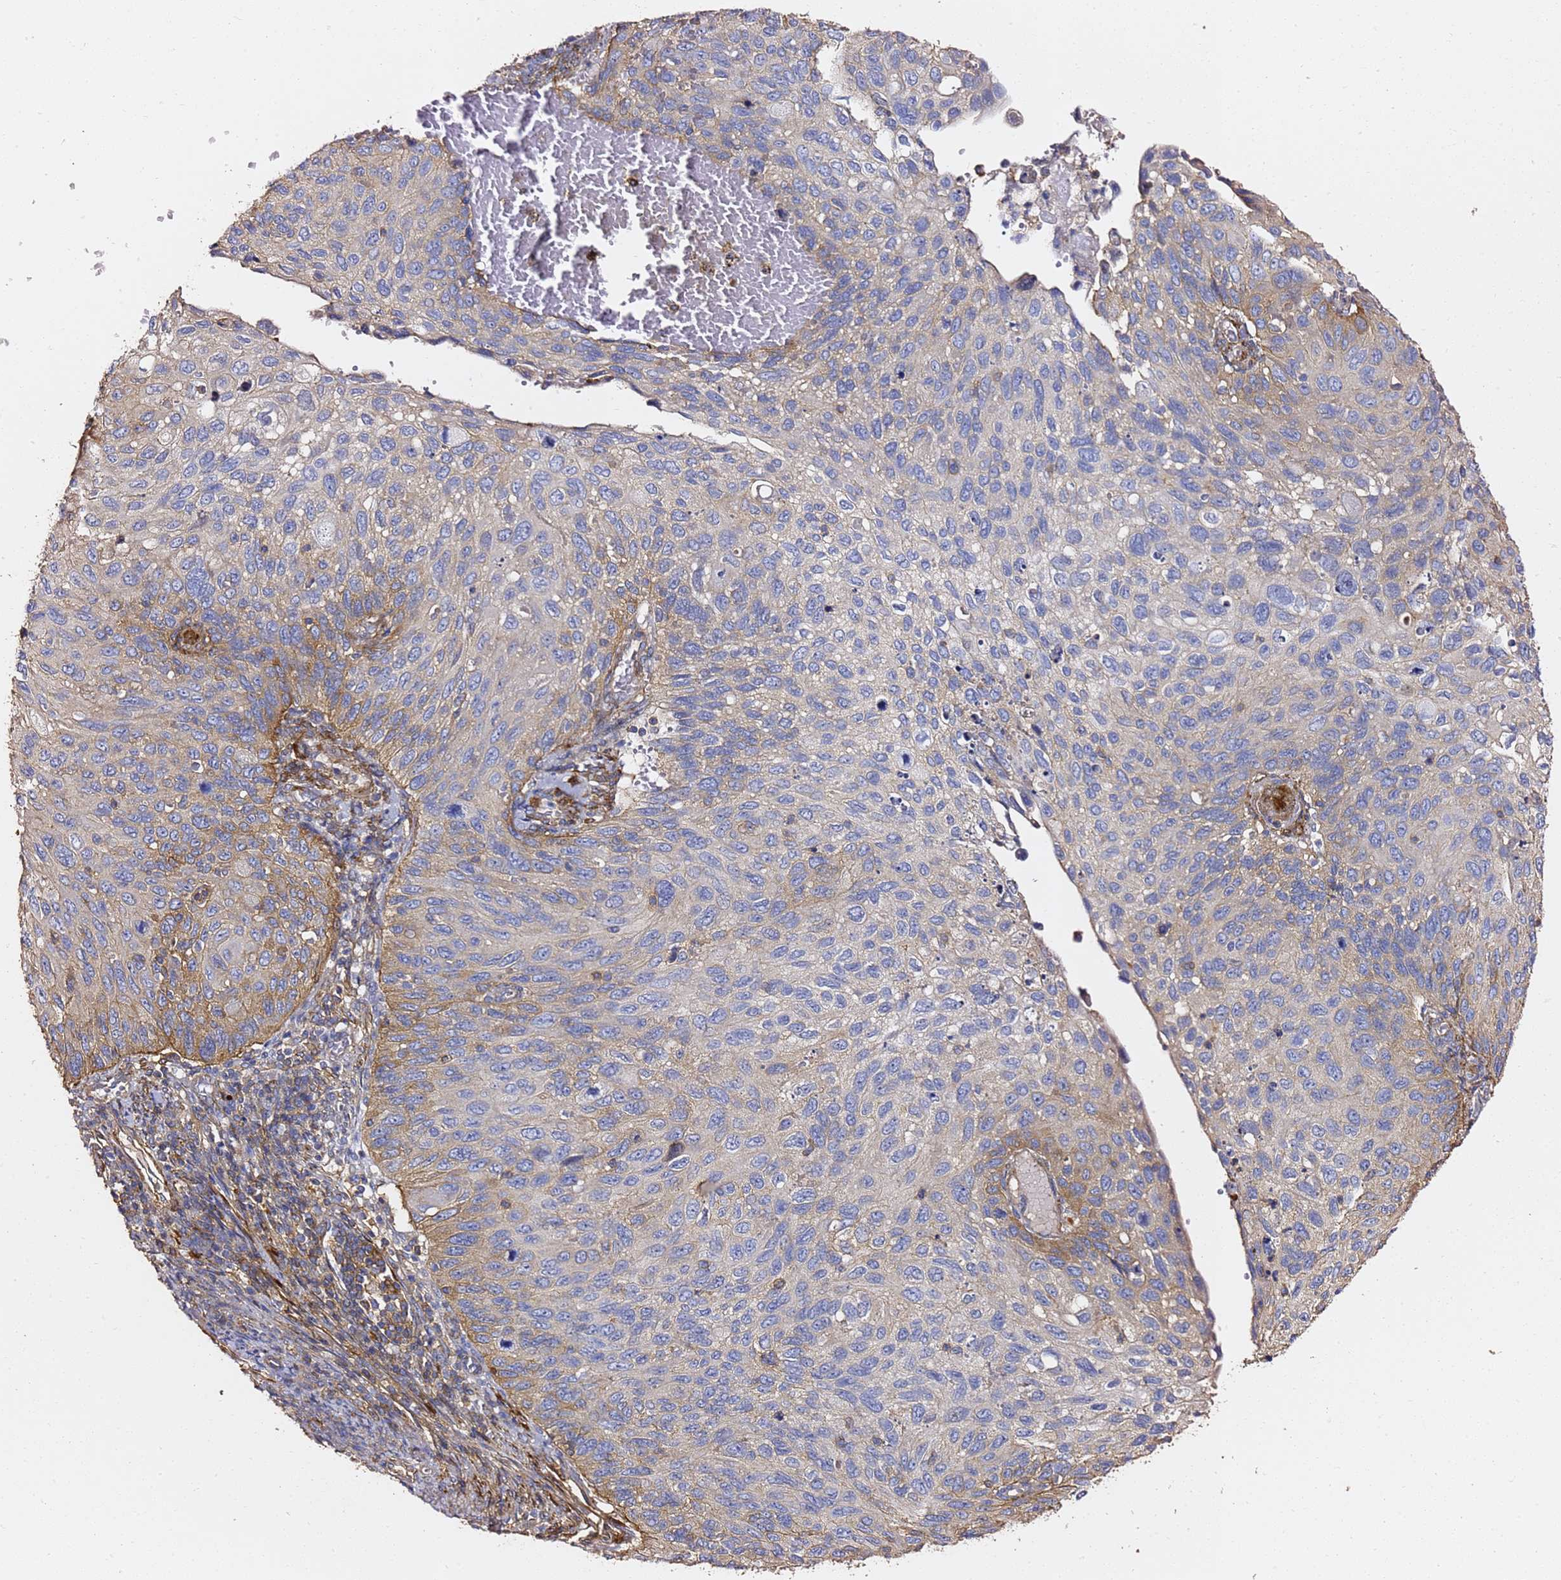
{"staining": {"intensity": "moderate", "quantity": "<25%", "location": "cytoplasmic/membranous"}, "tissue": "cervical cancer", "cell_type": "Tumor cells", "image_type": "cancer", "snomed": [{"axis": "morphology", "description": "Squamous cell carcinoma, NOS"}, {"axis": "topography", "description": "Cervix"}], "caption": "Squamous cell carcinoma (cervical) stained for a protein (brown) exhibits moderate cytoplasmic/membranous positive expression in about <25% of tumor cells.", "gene": "ZFP36L2", "patient": {"sex": "female", "age": 70}}